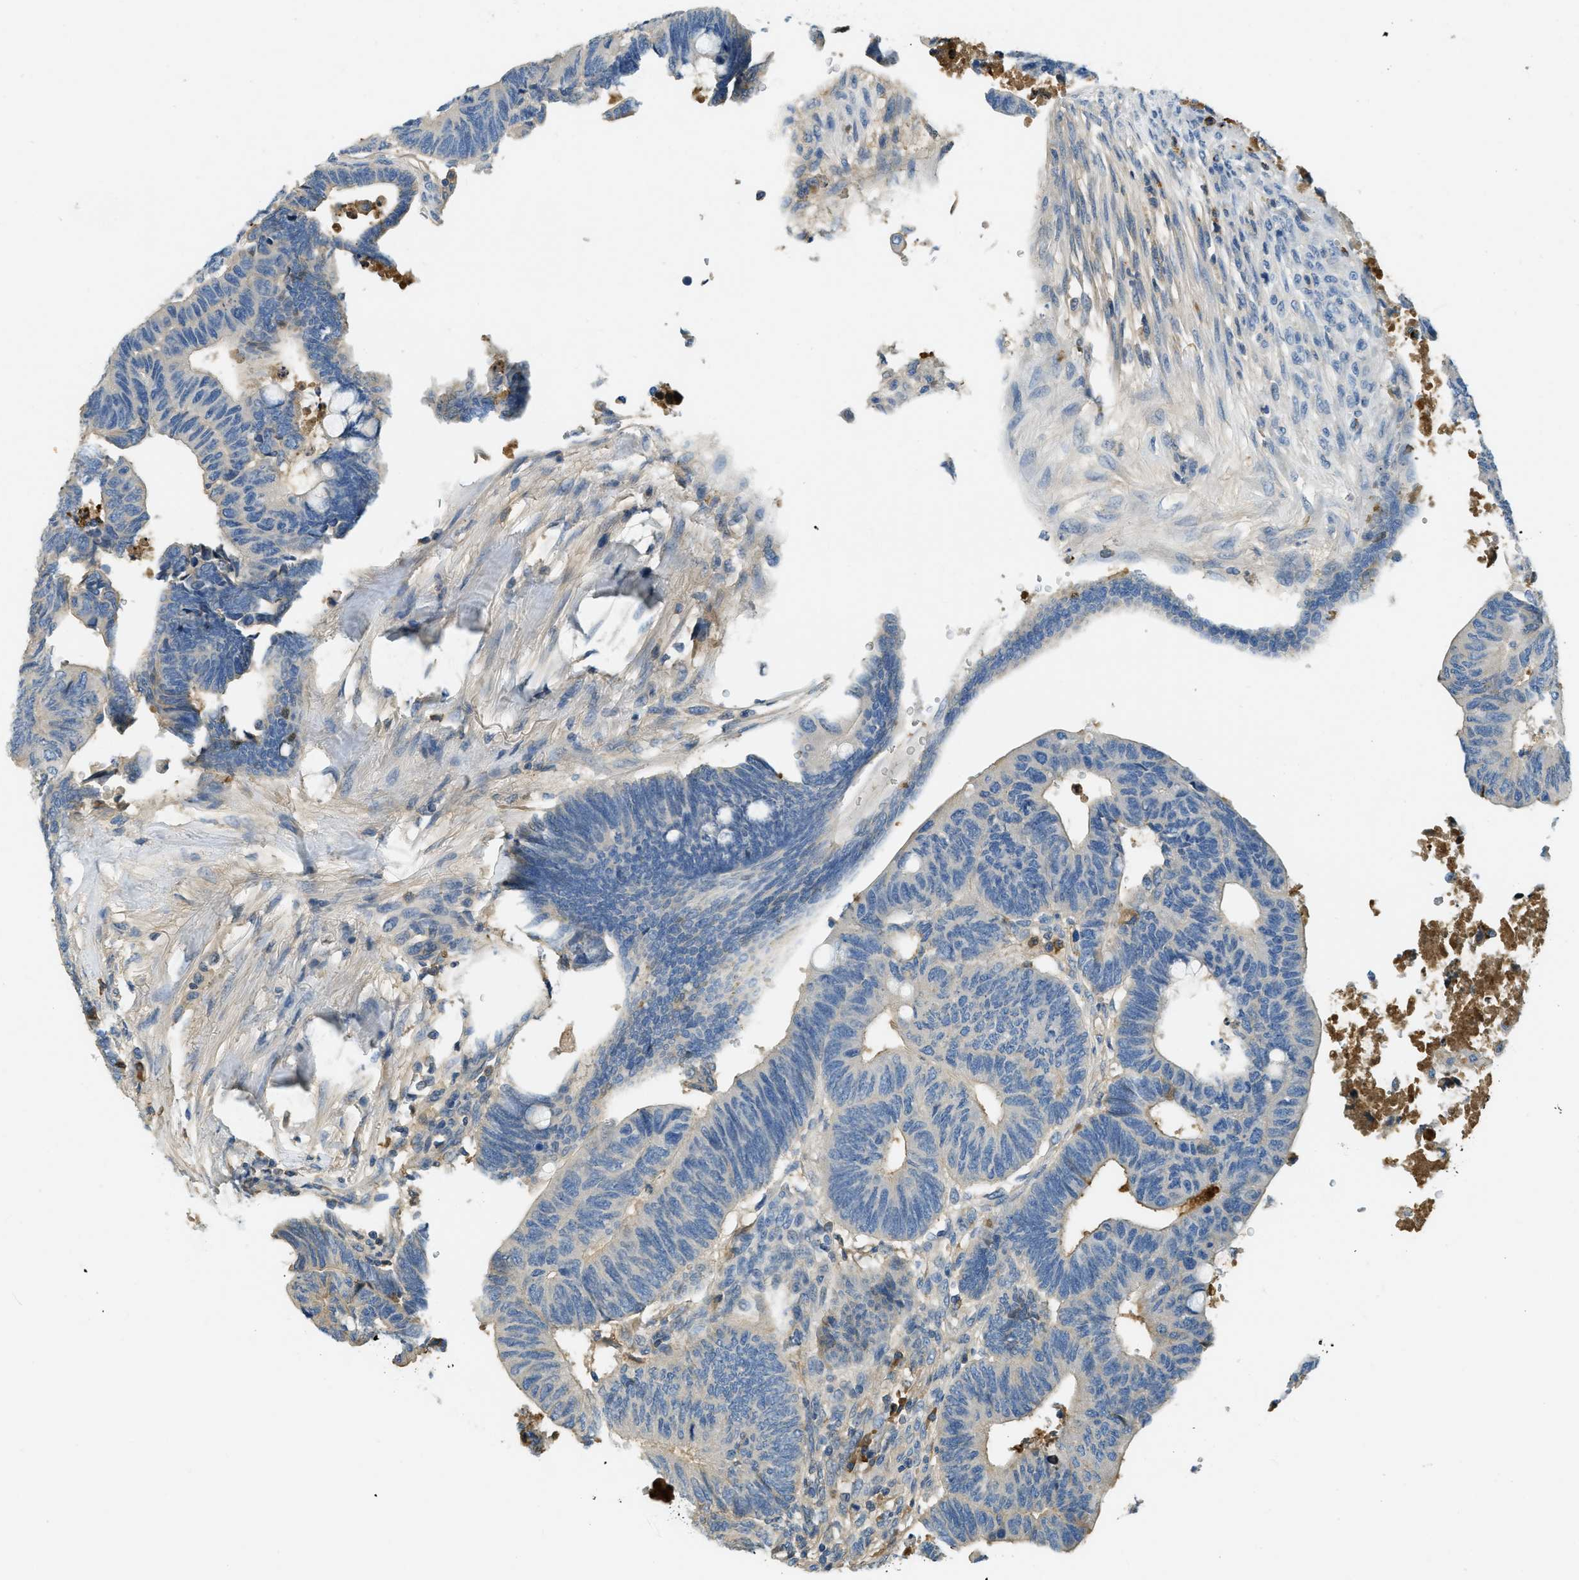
{"staining": {"intensity": "weak", "quantity": "25%-75%", "location": "cytoplasmic/membranous"}, "tissue": "colorectal cancer", "cell_type": "Tumor cells", "image_type": "cancer", "snomed": [{"axis": "morphology", "description": "Normal tissue, NOS"}, {"axis": "morphology", "description": "Adenocarcinoma, NOS"}, {"axis": "topography", "description": "Rectum"}, {"axis": "topography", "description": "Peripheral nerve tissue"}], "caption": "Protein analysis of adenocarcinoma (colorectal) tissue exhibits weak cytoplasmic/membranous positivity in approximately 25%-75% of tumor cells. Using DAB (brown) and hematoxylin (blue) stains, captured at high magnification using brightfield microscopy.", "gene": "PRTN3", "patient": {"sex": "male", "age": 92}}